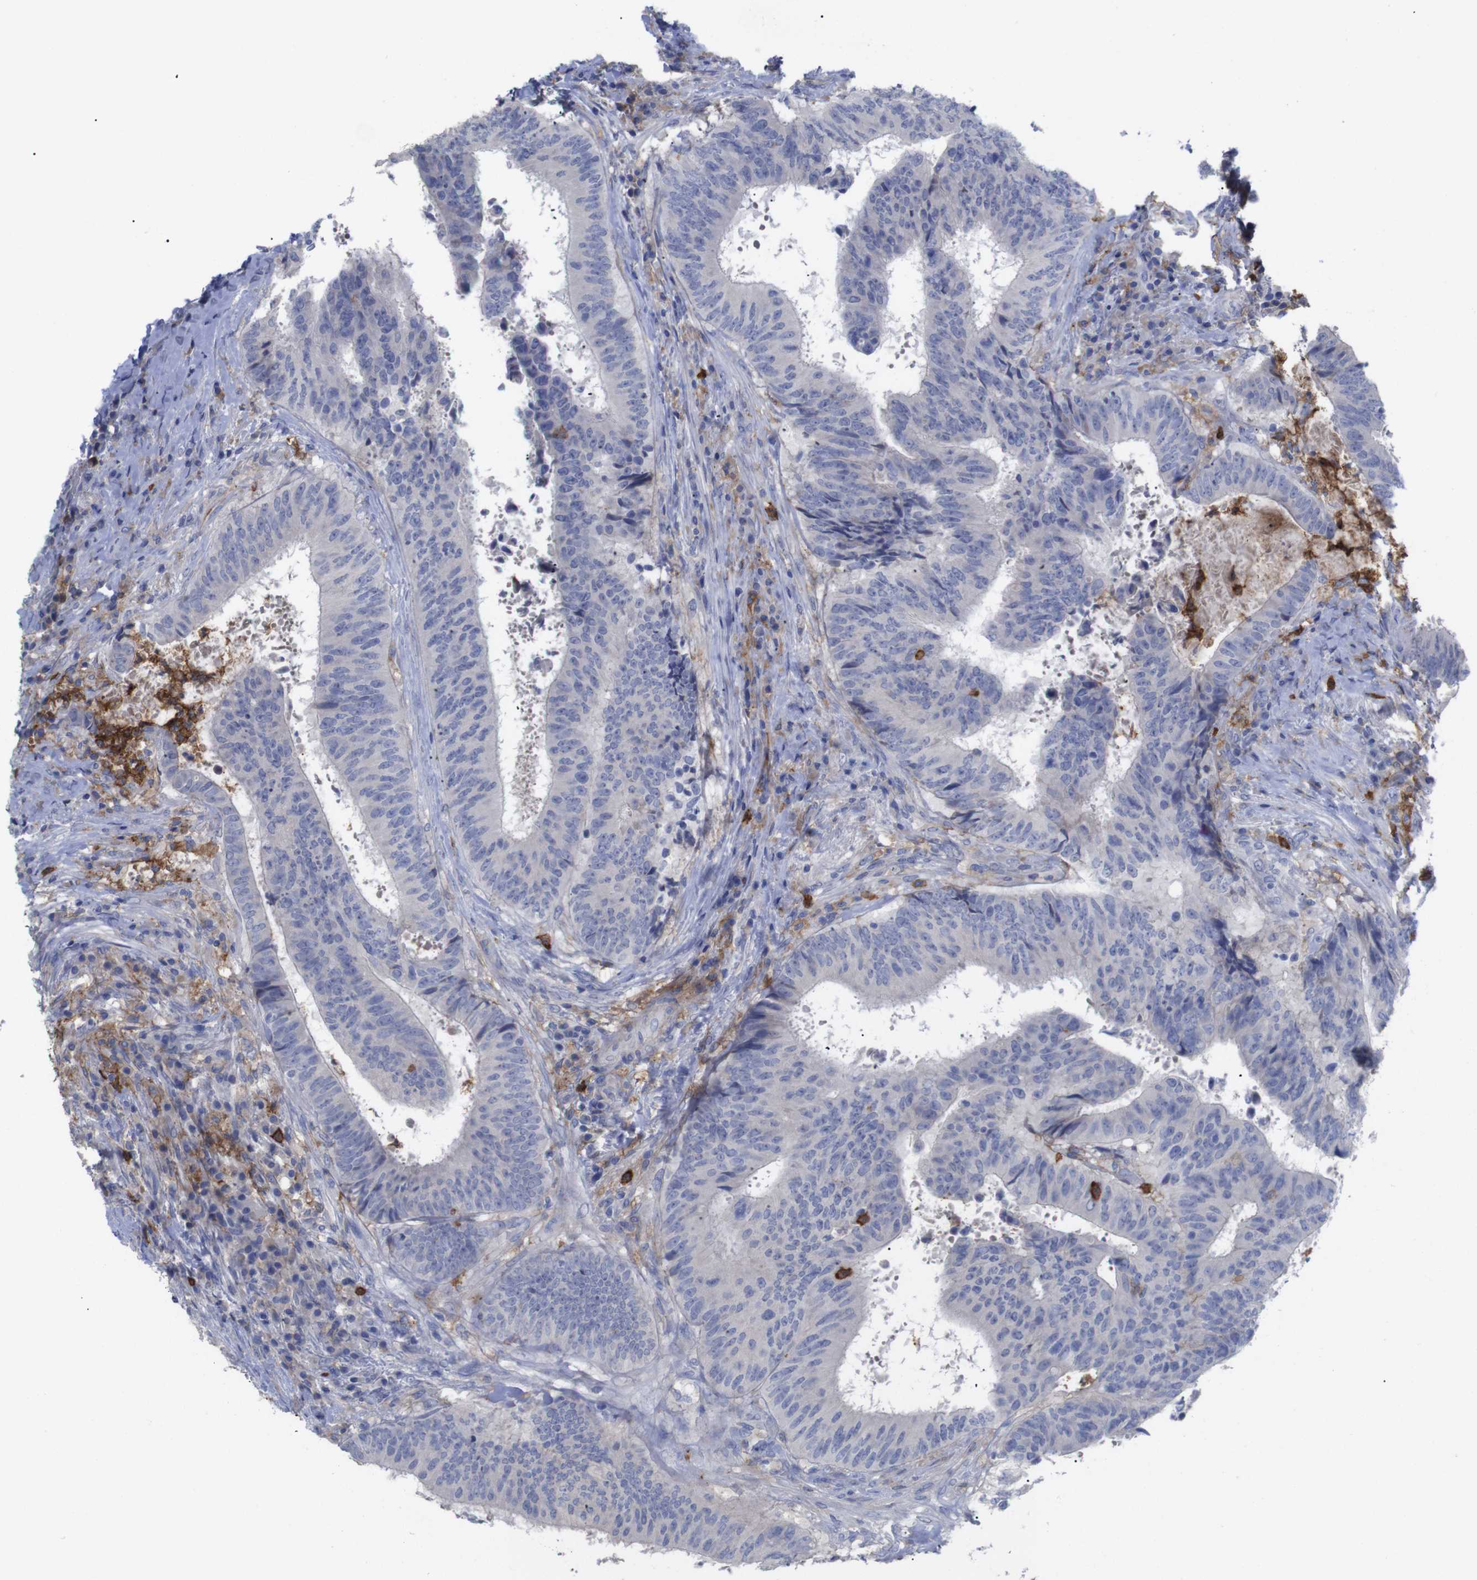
{"staining": {"intensity": "negative", "quantity": "none", "location": "none"}, "tissue": "colorectal cancer", "cell_type": "Tumor cells", "image_type": "cancer", "snomed": [{"axis": "morphology", "description": "Adenocarcinoma, NOS"}, {"axis": "topography", "description": "Rectum"}], "caption": "Immunohistochemistry (IHC) image of neoplastic tissue: human colorectal cancer (adenocarcinoma) stained with DAB (3,3'-diaminobenzidine) reveals no significant protein staining in tumor cells.", "gene": "C5AR1", "patient": {"sex": "male", "age": 72}}